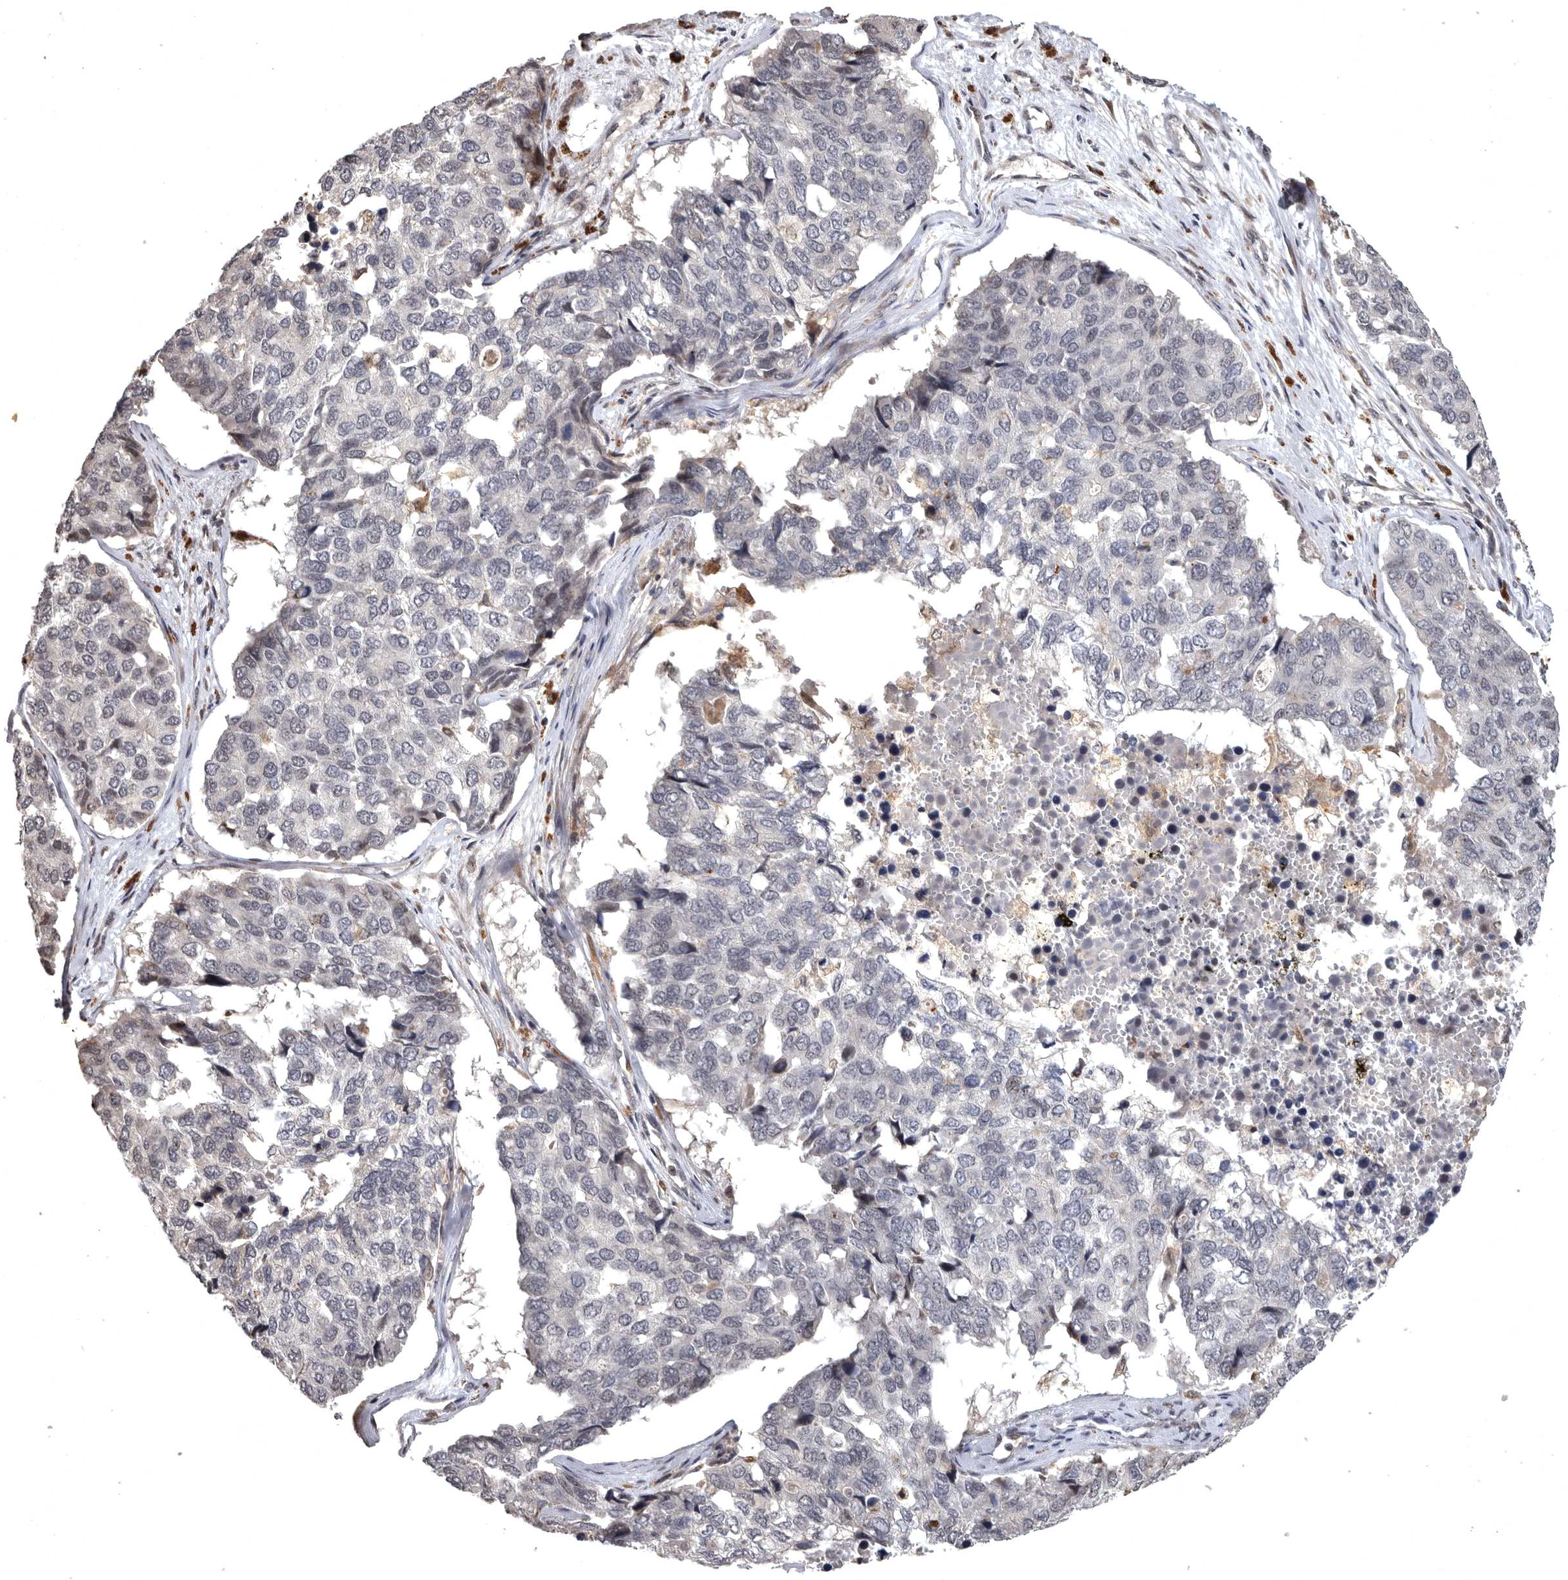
{"staining": {"intensity": "negative", "quantity": "none", "location": "none"}, "tissue": "pancreatic cancer", "cell_type": "Tumor cells", "image_type": "cancer", "snomed": [{"axis": "morphology", "description": "Adenocarcinoma, NOS"}, {"axis": "topography", "description": "Pancreas"}], "caption": "The photomicrograph shows no staining of tumor cells in pancreatic cancer.", "gene": "MAN2A1", "patient": {"sex": "male", "age": 50}}